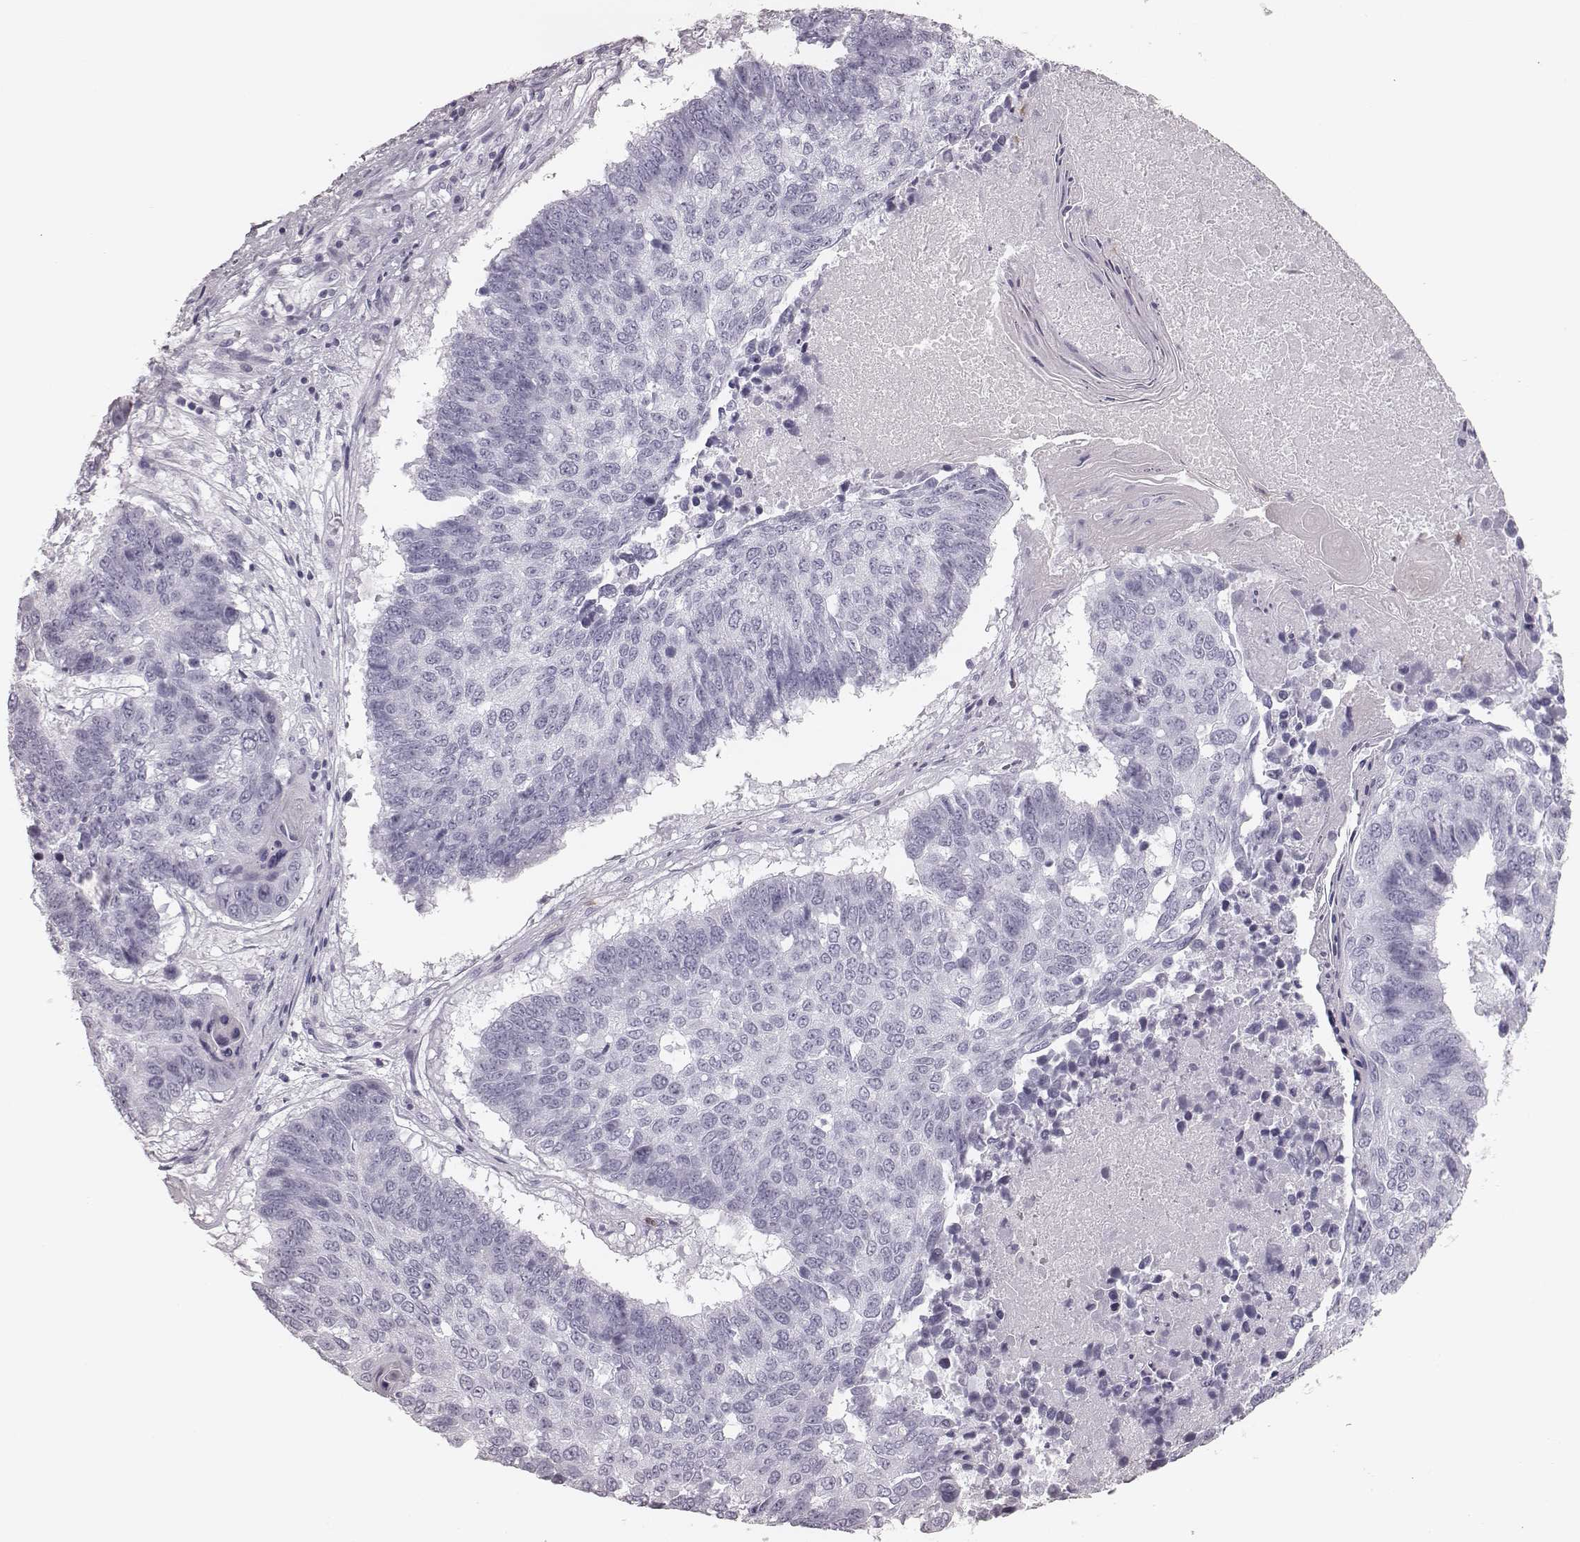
{"staining": {"intensity": "negative", "quantity": "none", "location": "none"}, "tissue": "lung cancer", "cell_type": "Tumor cells", "image_type": "cancer", "snomed": [{"axis": "morphology", "description": "Squamous cell carcinoma, NOS"}, {"axis": "topography", "description": "Lung"}], "caption": "A photomicrograph of human lung cancer (squamous cell carcinoma) is negative for staining in tumor cells.", "gene": "ELANE", "patient": {"sex": "male", "age": 73}}